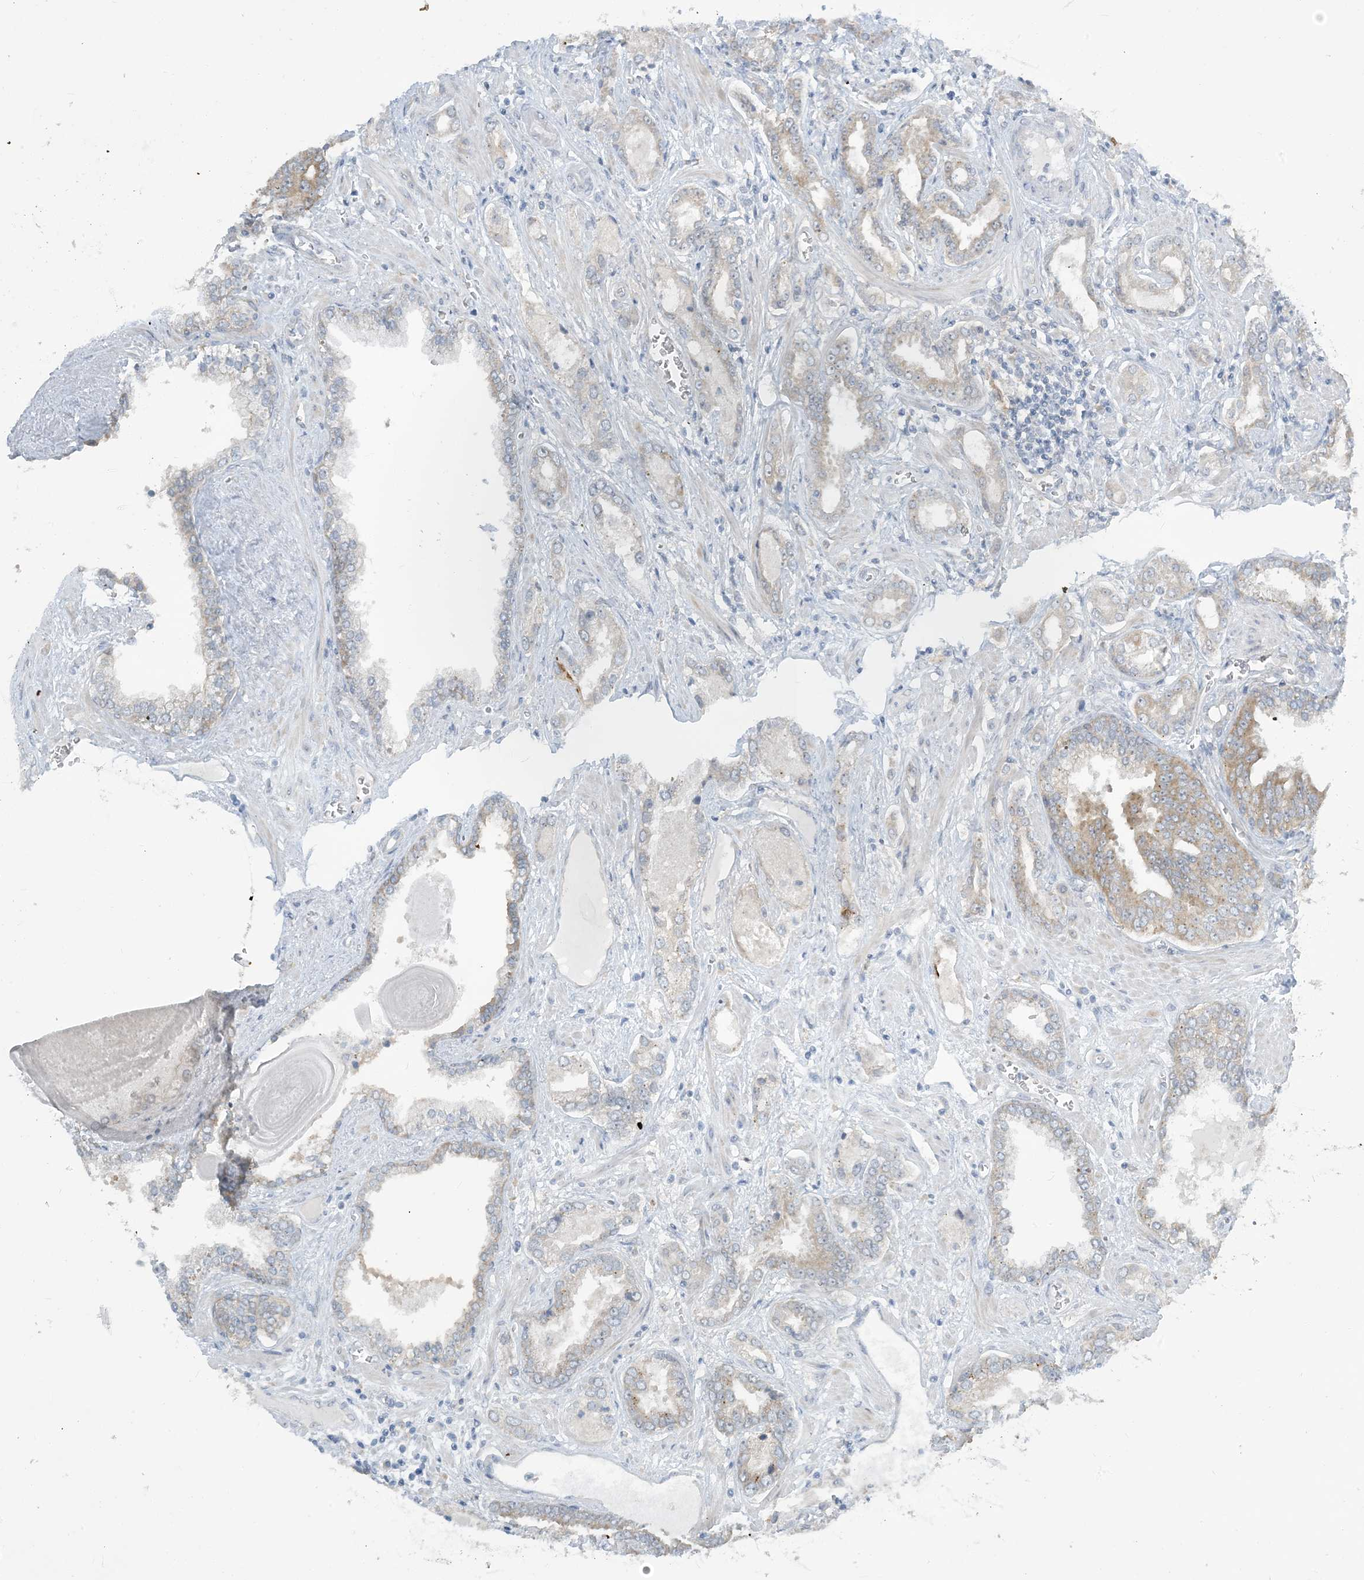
{"staining": {"intensity": "weak", "quantity": "25%-75%", "location": "cytoplasmic/membranous"}, "tissue": "prostate cancer", "cell_type": "Tumor cells", "image_type": "cancer", "snomed": [{"axis": "morphology", "description": "Adenocarcinoma, High grade"}, {"axis": "topography", "description": "Prostate and seminal vesicle, NOS"}], "caption": "Adenocarcinoma (high-grade) (prostate) was stained to show a protein in brown. There is low levels of weak cytoplasmic/membranous expression in about 25%-75% of tumor cells.", "gene": "MRPS18A", "patient": {"sex": "male", "age": 67}}